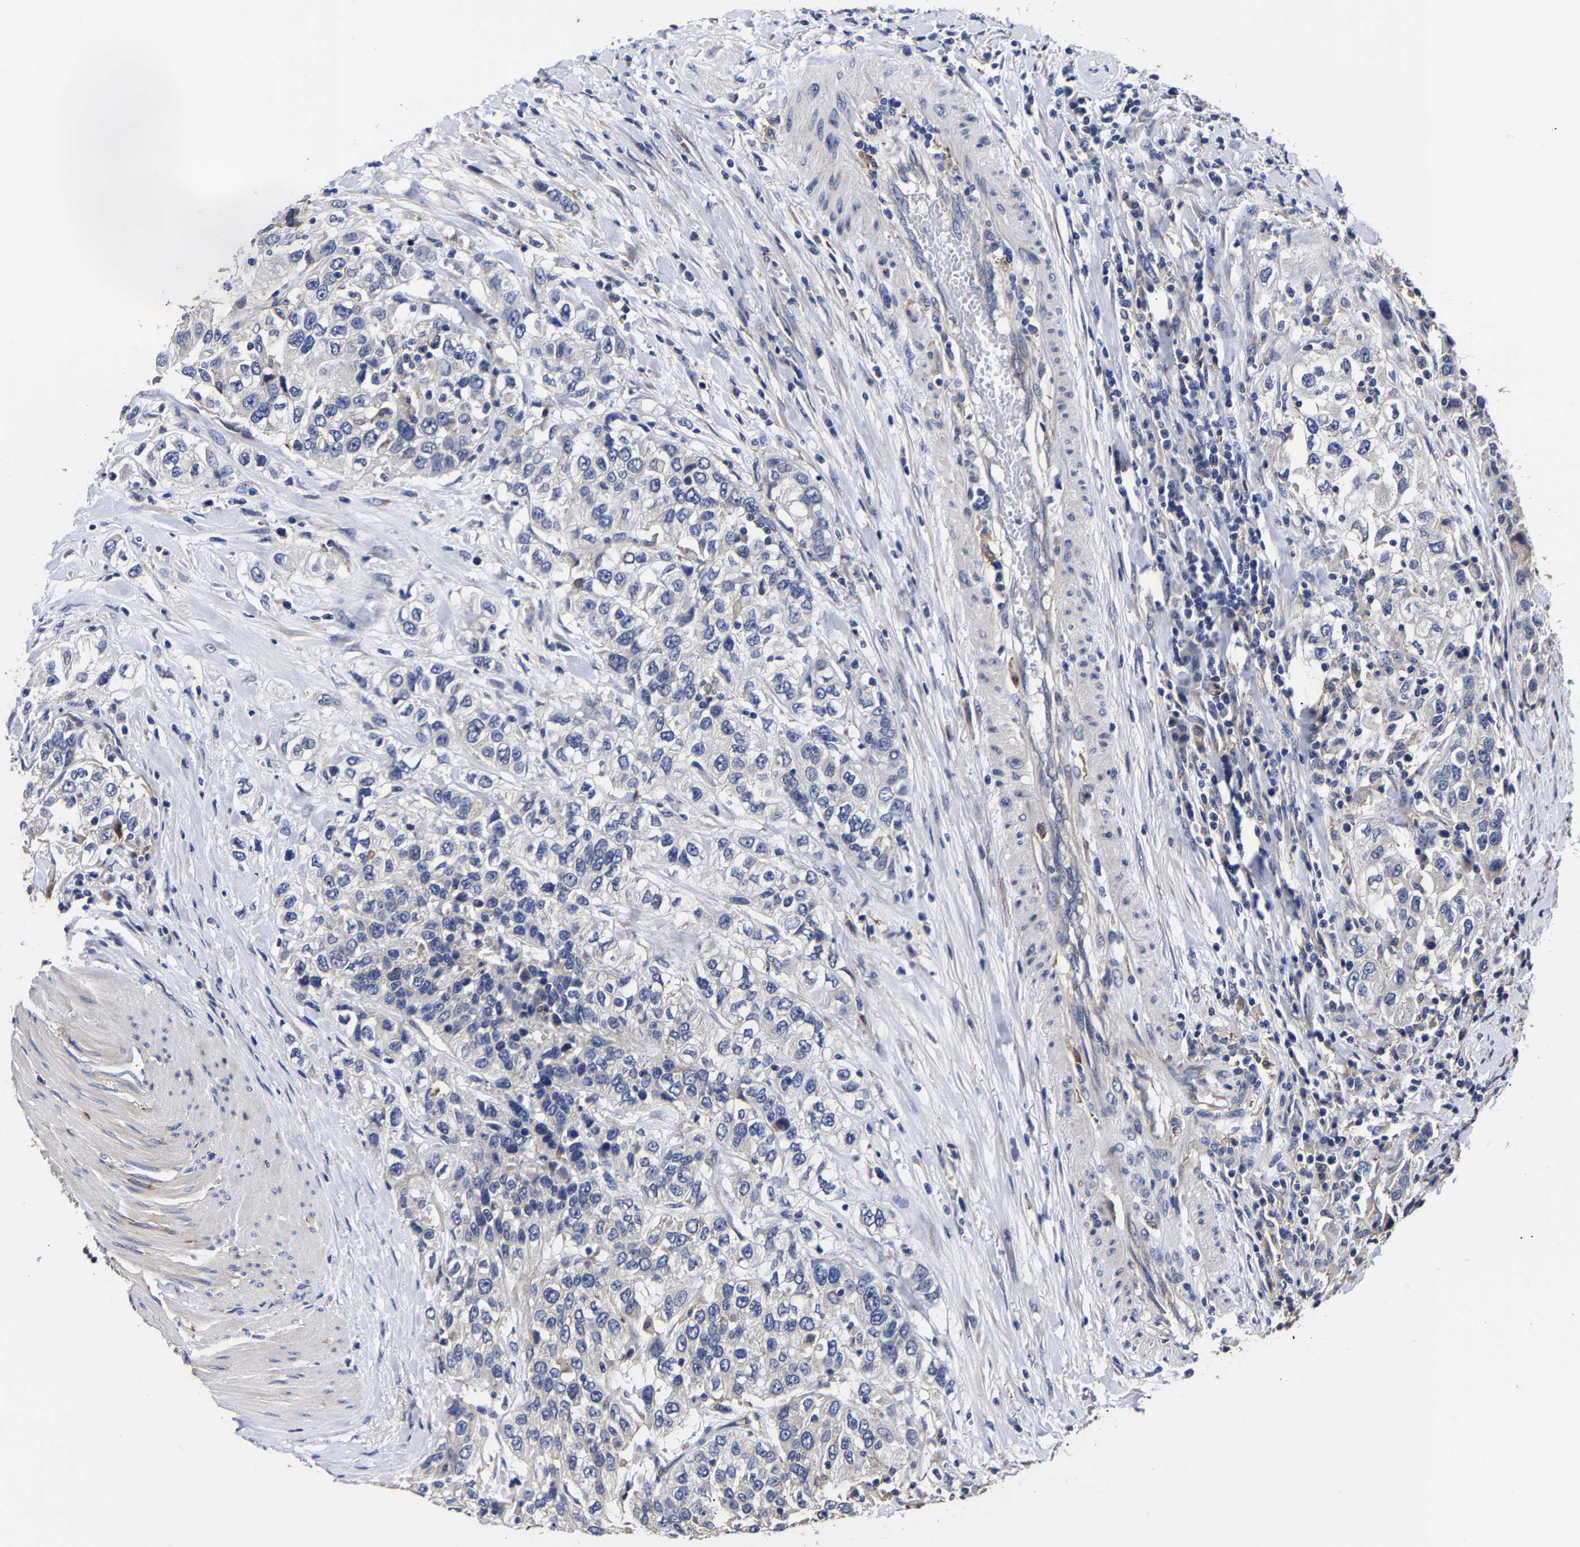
{"staining": {"intensity": "negative", "quantity": "none", "location": "none"}, "tissue": "urothelial cancer", "cell_type": "Tumor cells", "image_type": "cancer", "snomed": [{"axis": "morphology", "description": "Urothelial carcinoma, High grade"}, {"axis": "topography", "description": "Urinary bladder"}], "caption": "This is an immunohistochemistry image of human urothelial cancer. There is no staining in tumor cells.", "gene": "AASS", "patient": {"sex": "female", "age": 80}}